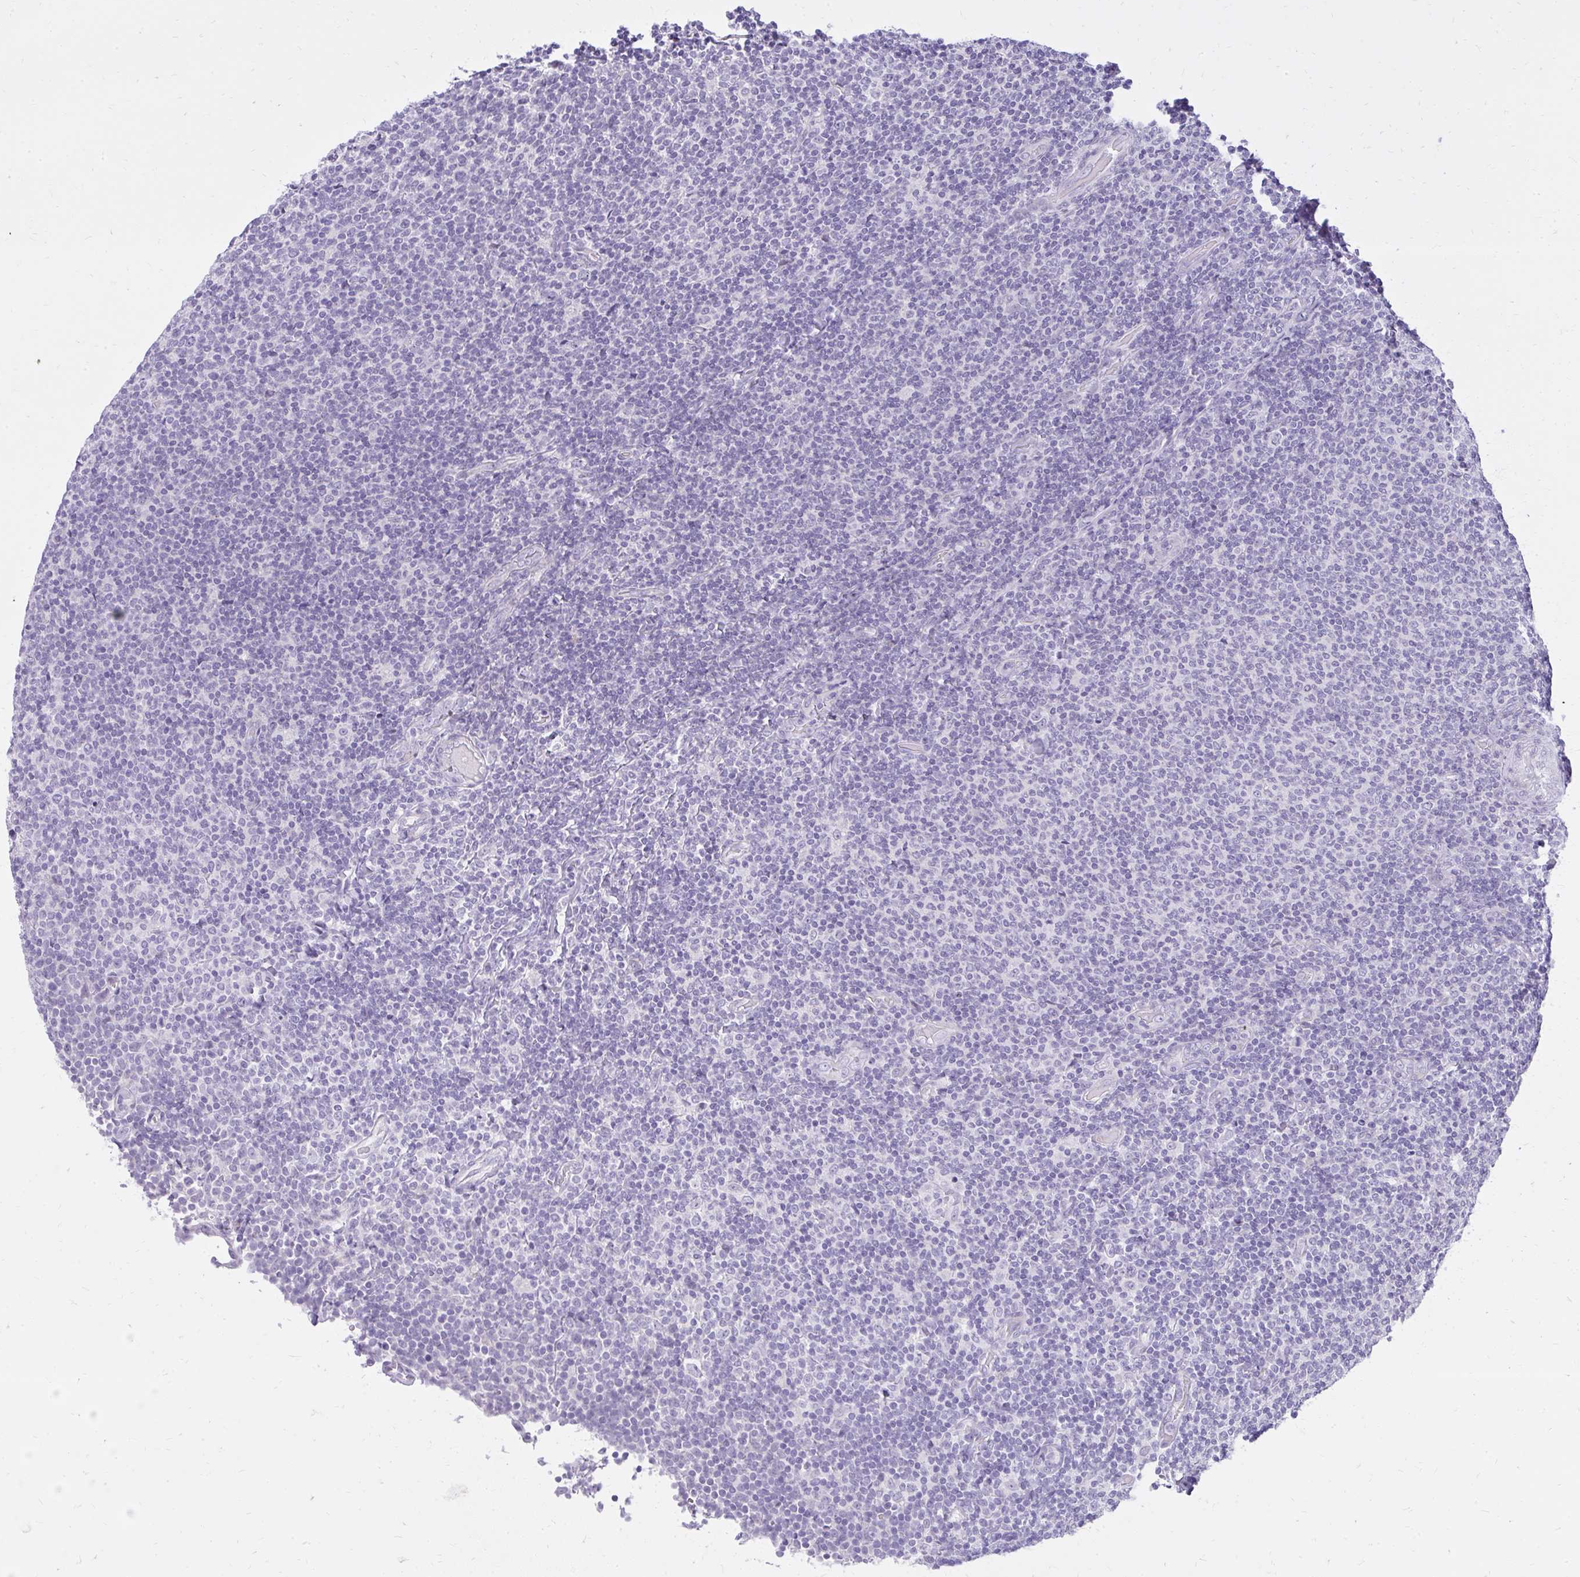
{"staining": {"intensity": "negative", "quantity": "none", "location": "none"}, "tissue": "lymphoma", "cell_type": "Tumor cells", "image_type": "cancer", "snomed": [{"axis": "morphology", "description": "Malignant lymphoma, non-Hodgkin's type, Low grade"}, {"axis": "topography", "description": "Lymph node"}], "caption": "DAB (3,3'-diaminobenzidine) immunohistochemical staining of human low-grade malignant lymphoma, non-Hodgkin's type reveals no significant expression in tumor cells.", "gene": "PRAP1", "patient": {"sex": "male", "age": 52}}